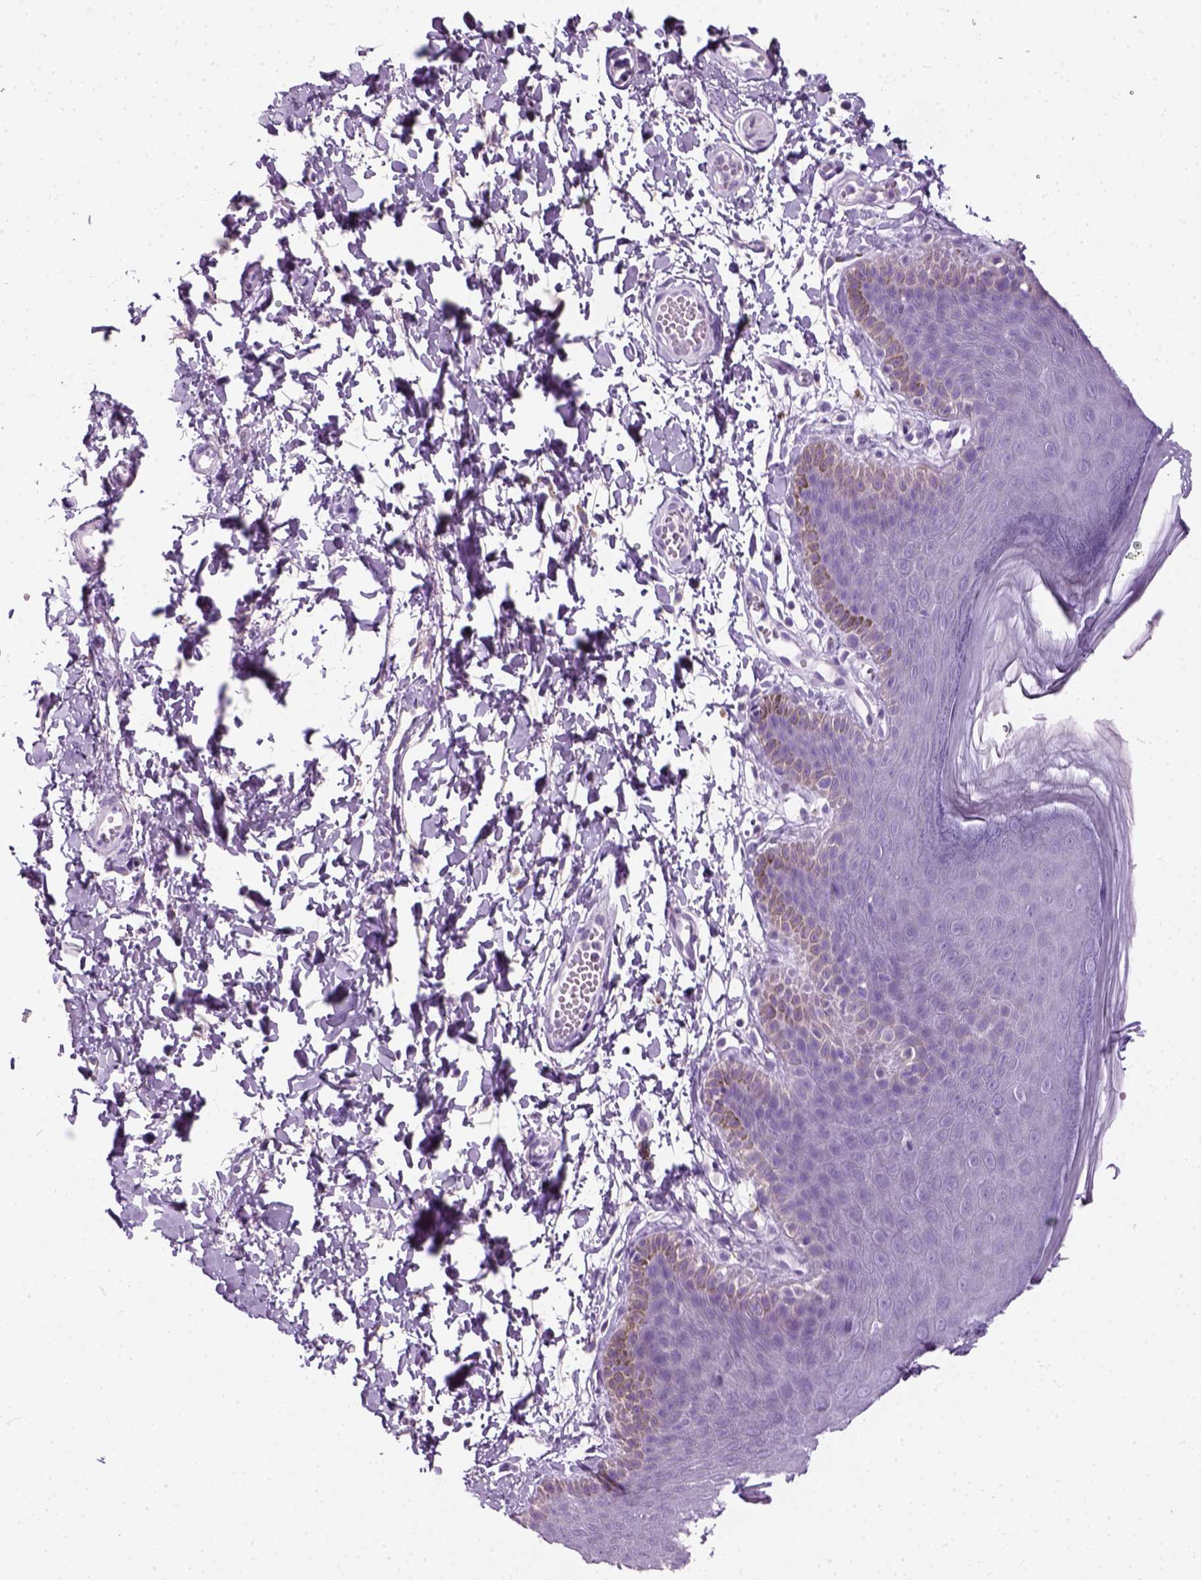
{"staining": {"intensity": "negative", "quantity": "none", "location": "none"}, "tissue": "skin", "cell_type": "Epidermal cells", "image_type": "normal", "snomed": [{"axis": "morphology", "description": "Normal tissue, NOS"}, {"axis": "topography", "description": "Anal"}], "caption": "Human skin stained for a protein using immunohistochemistry (IHC) exhibits no positivity in epidermal cells.", "gene": "SLC12A5", "patient": {"sex": "male", "age": 53}}